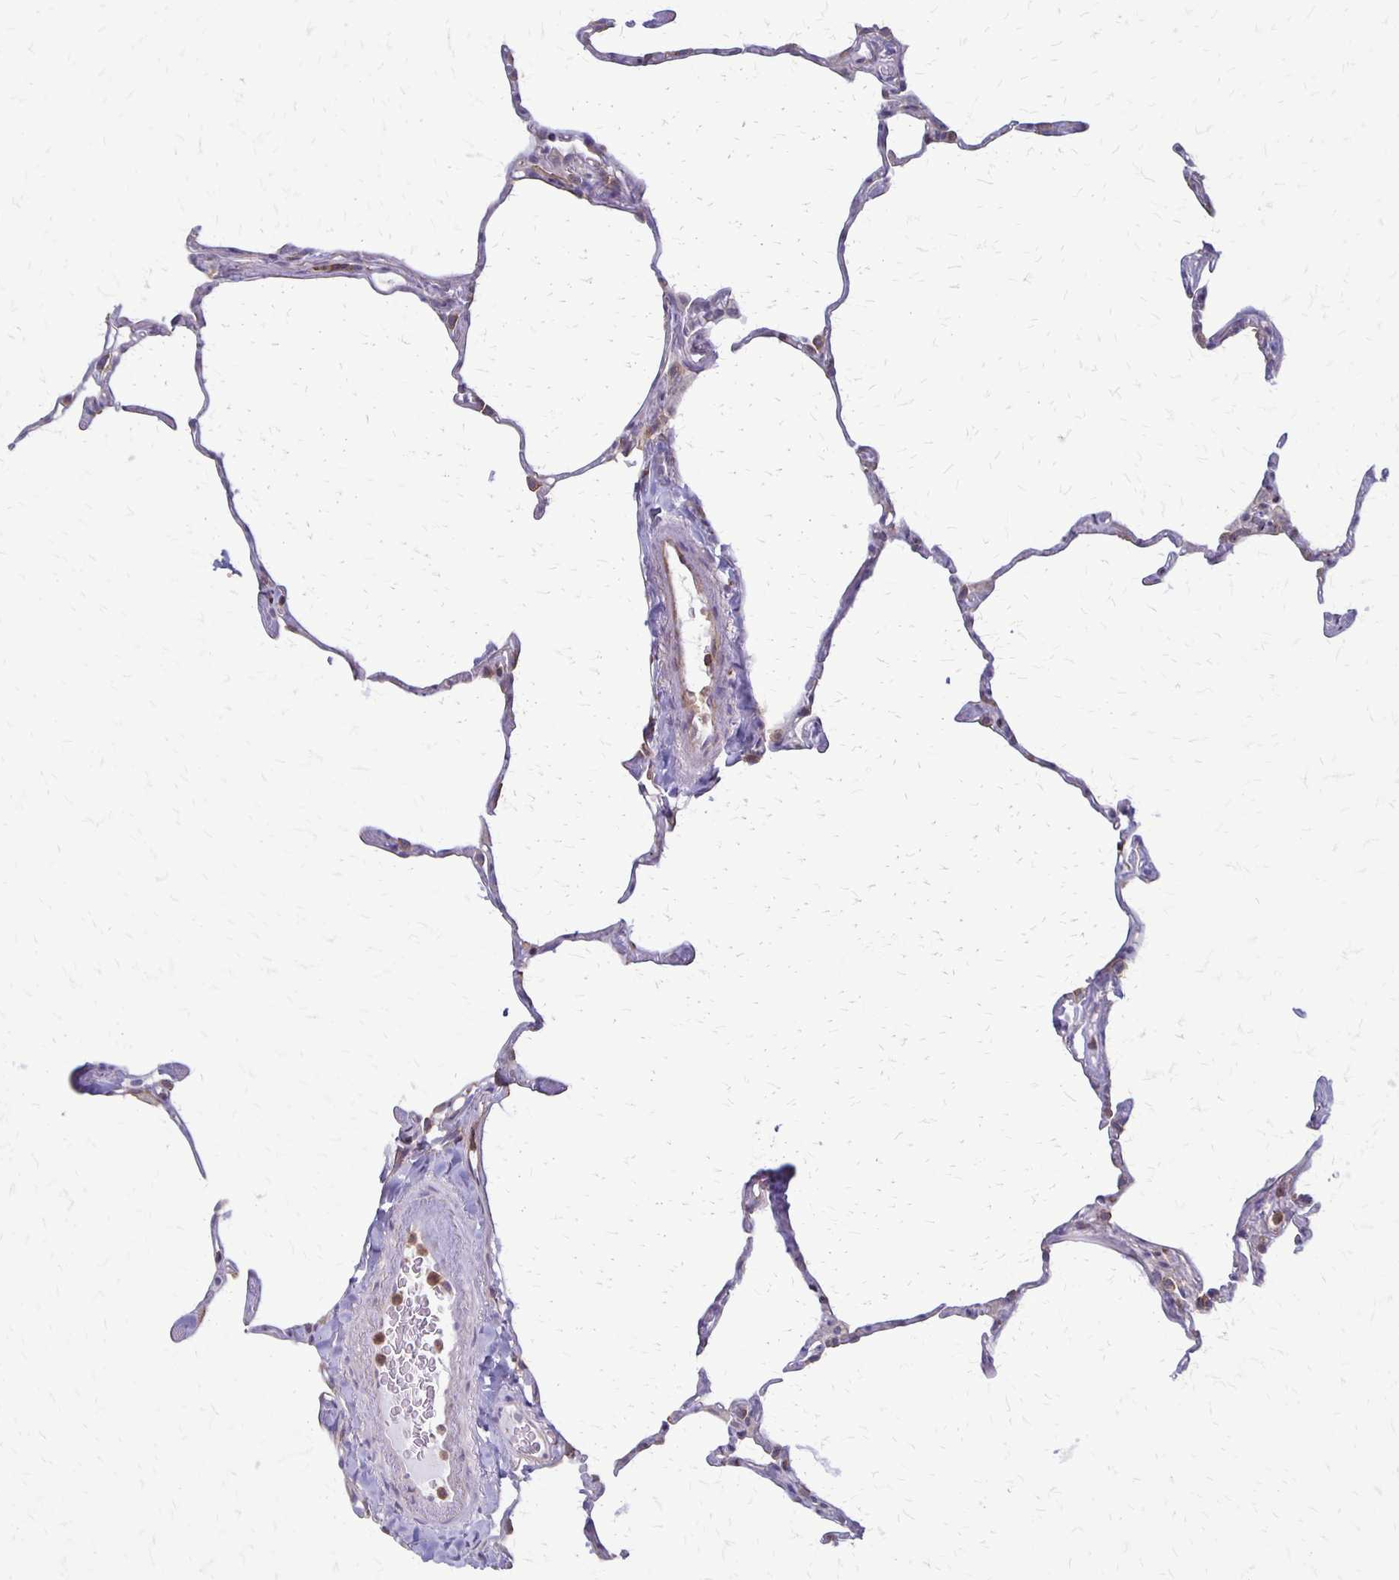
{"staining": {"intensity": "moderate", "quantity": "25%-75%", "location": "cytoplasmic/membranous"}, "tissue": "lung", "cell_type": "Alveolar cells", "image_type": "normal", "snomed": [{"axis": "morphology", "description": "Normal tissue, NOS"}, {"axis": "topography", "description": "Lung"}], "caption": "The micrograph exhibits staining of unremarkable lung, revealing moderate cytoplasmic/membranous protein staining (brown color) within alveolar cells. (brown staining indicates protein expression, while blue staining denotes nuclei).", "gene": "SEPTIN5", "patient": {"sex": "male", "age": 65}}